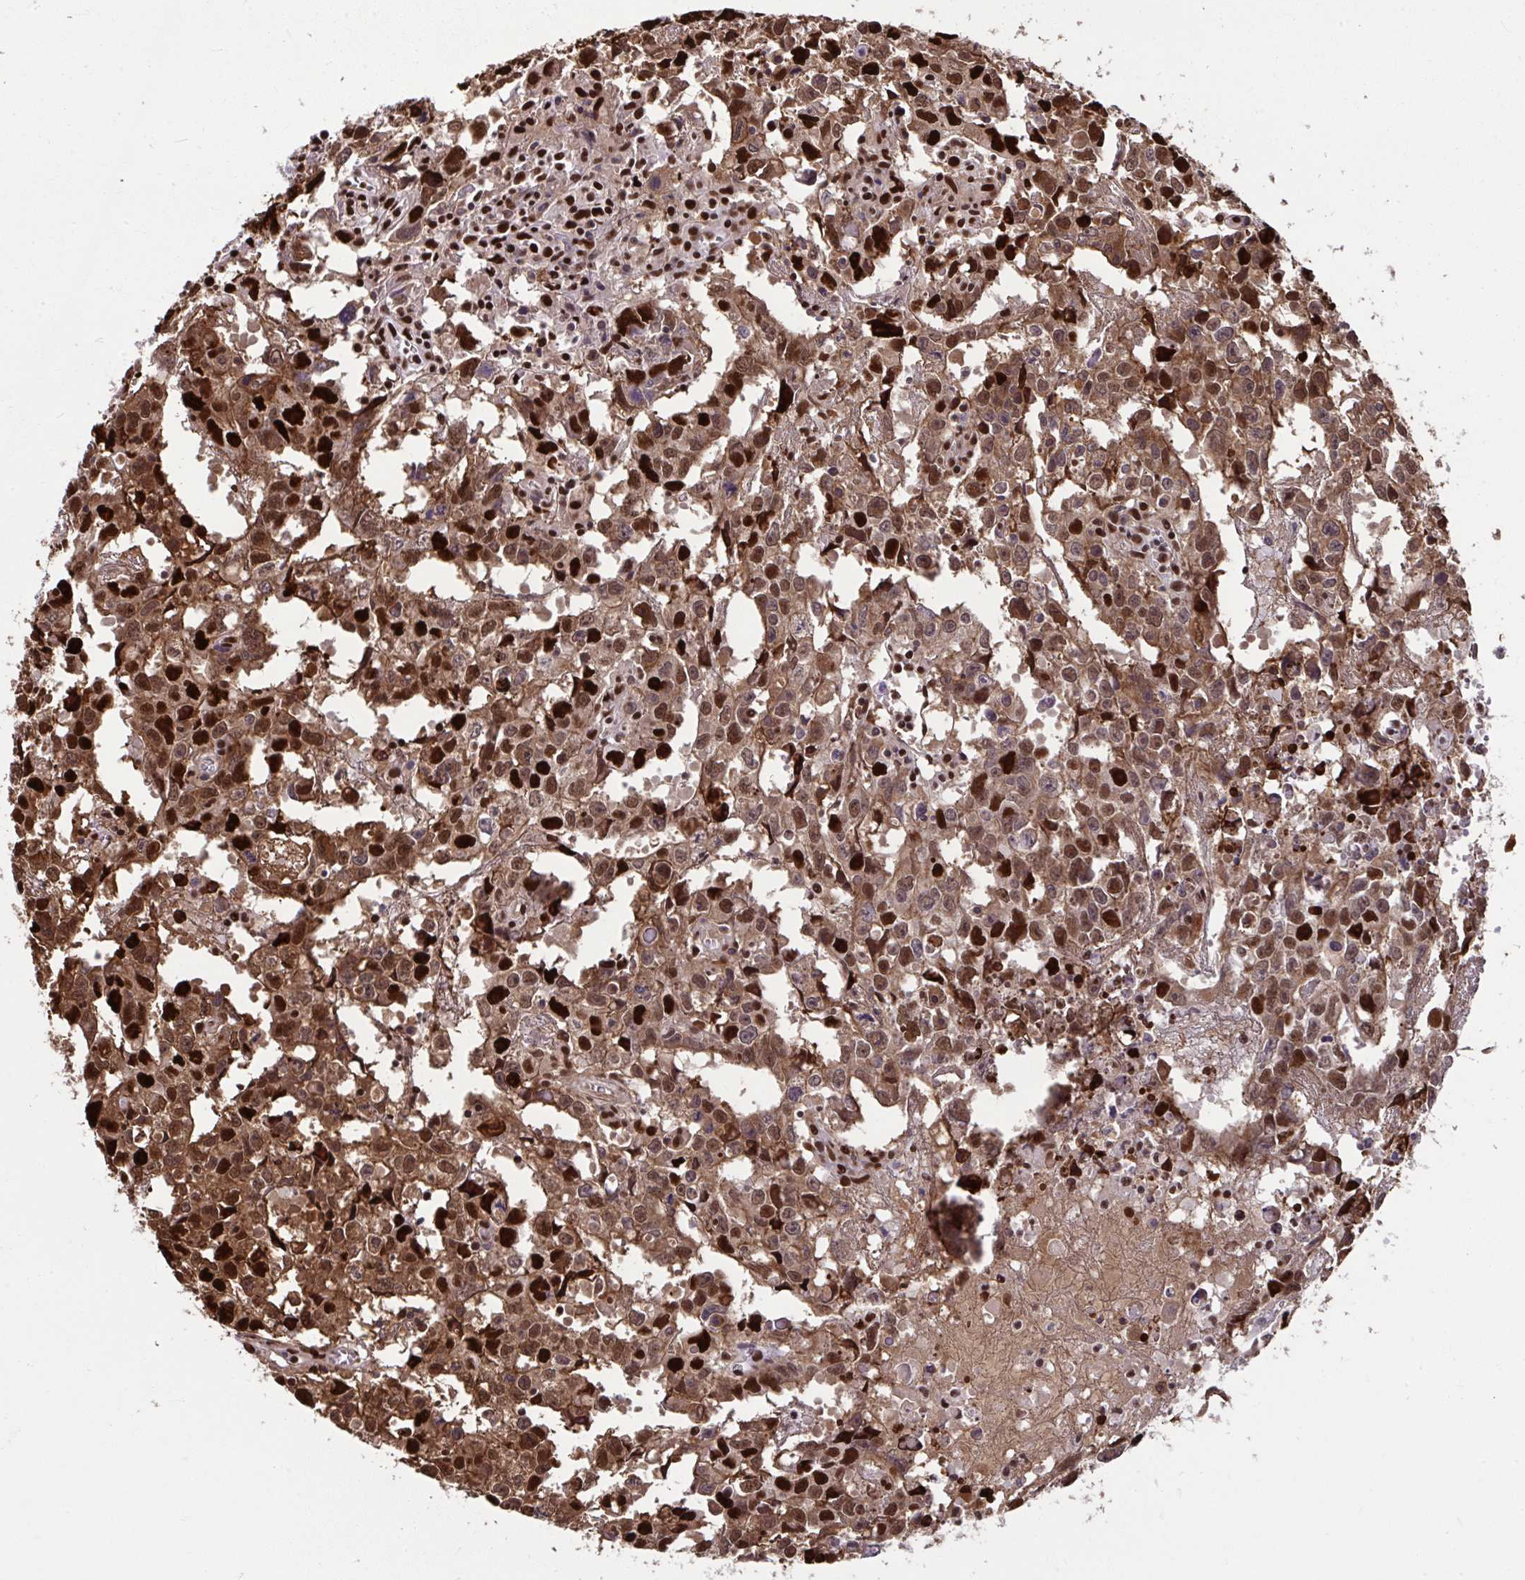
{"staining": {"intensity": "strong", "quantity": ">75%", "location": "nuclear"}, "tissue": "testis cancer", "cell_type": "Tumor cells", "image_type": "cancer", "snomed": [{"axis": "morphology", "description": "Carcinoma, Embryonal, NOS"}, {"axis": "topography", "description": "Testis"}], "caption": "Immunohistochemistry (DAB (3,3'-diaminobenzidine)) staining of human embryonal carcinoma (testis) exhibits strong nuclear protein staining in approximately >75% of tumor cells.", "gene": "SLC35C2", "patient": {"sex": "male", "age": 22}}